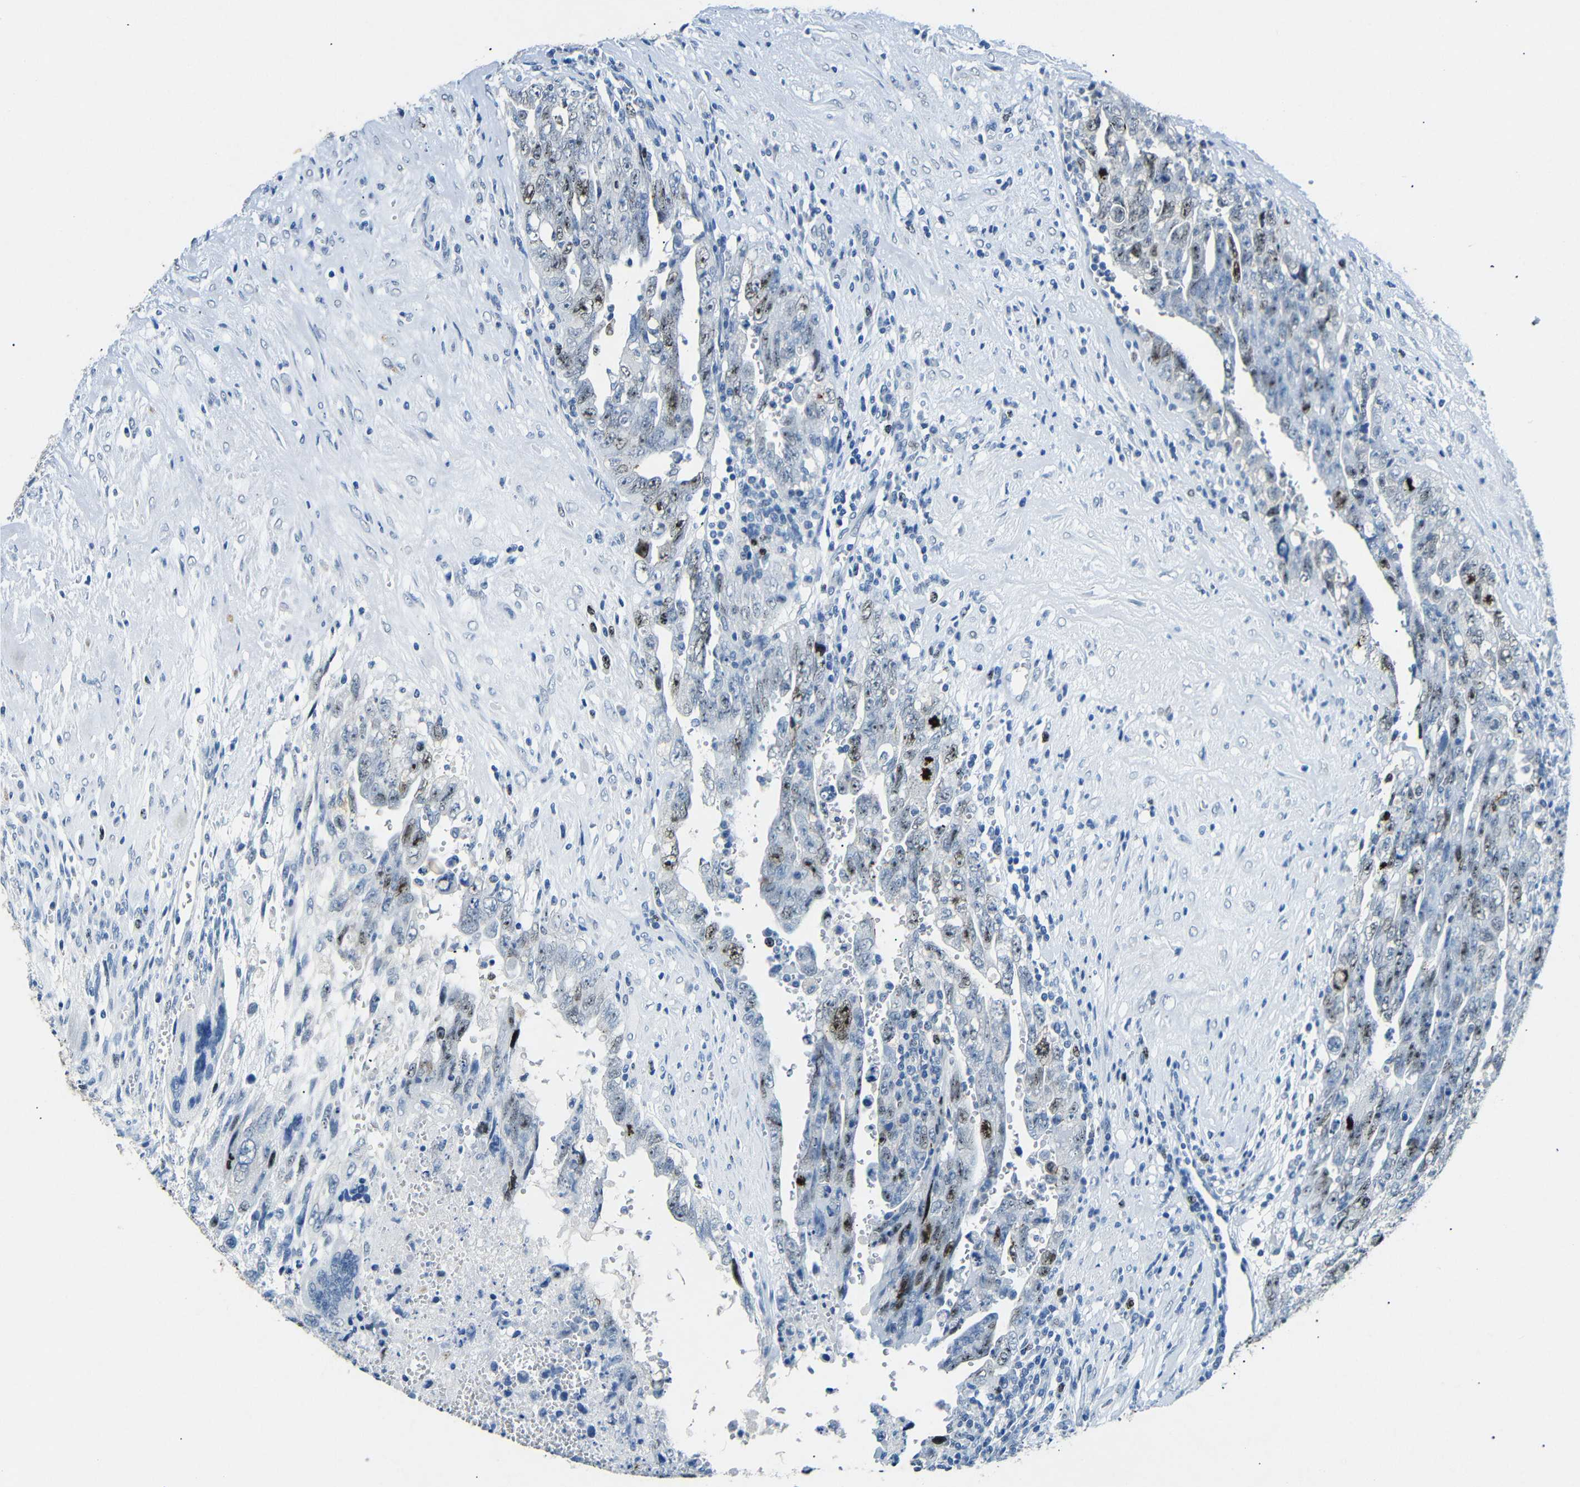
{"staining": {"intensity": "moderate", "quantity": "<25%", "location": "nuclear"}, "tissue": "testis cancer", "cell_type": "Tumor cells", "image_type": "cancer", "snomed": [{"axis": "morphology", "description": "Carcinoma, Embryonal, NOS"}, {"axis": "topography", "description": "Testis"}], "caption": "Protein staining of testis cancer tissue shows moderate nuclear positivity in about <25% of tumor cells. The protein is shown in brown color, while the nuclei are stained blue.", "gene": "INCENP", "patient": {"sex": "male", "age": 28}}